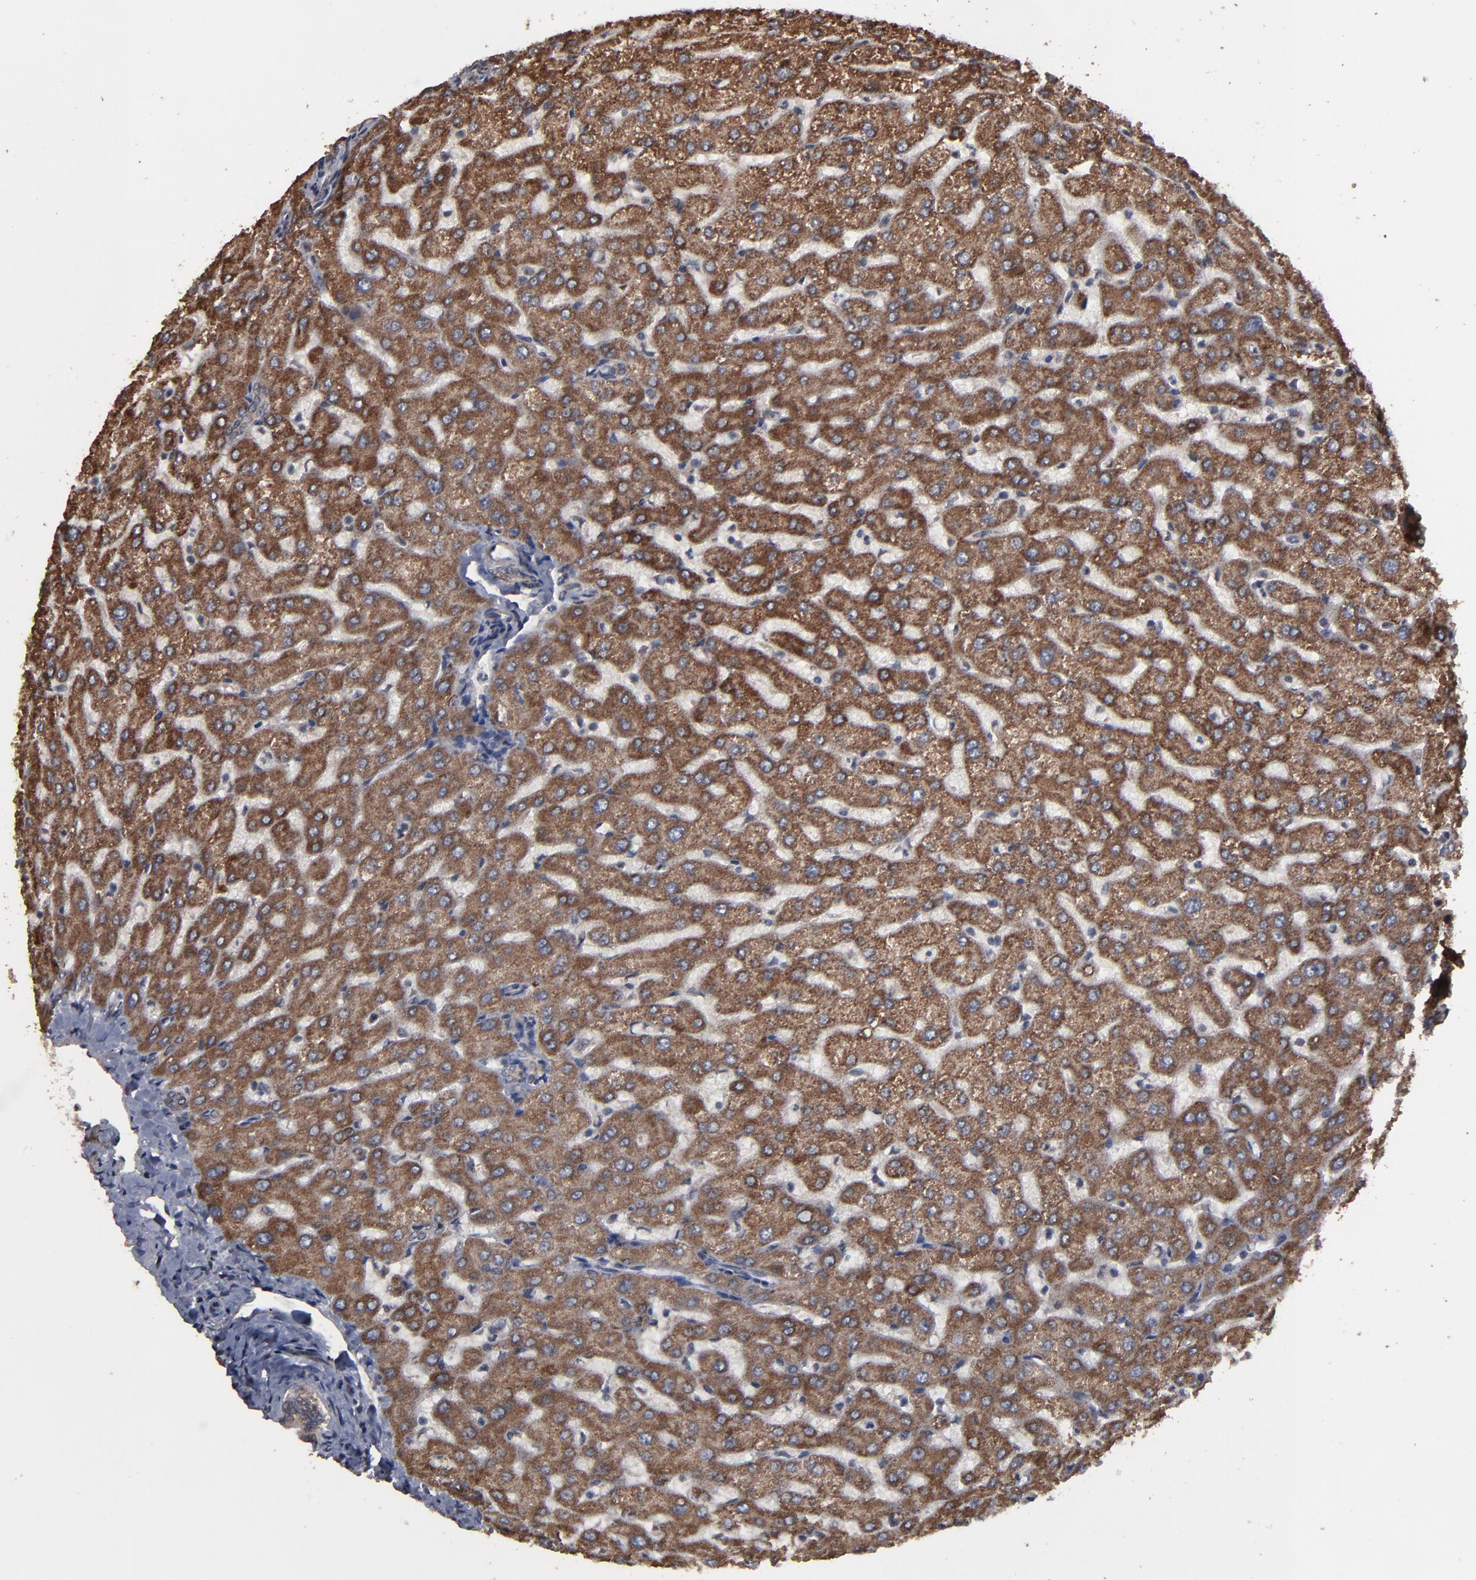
{"staining": {"intensity": "weak", "quantity": ">75%", "location": "cytoplasmic/membranous"}, "tissue": "liver", "cell_type": "Cholangiocytes", "image_type": "normal", "snomed": [{"axis": "morphology", "description": "Normal tissue, NOS"}, {"axis": "morphology", "description": "Fibrosis, NOS"}, {"axis": "topography", "description": "Liver"}], "caption": "Immunohistochemical staining of benign human liver reveals >75% levels of weak cytoplasmic/membranous protein expression in about >75% of cholangiocytes.", "gene": "BNIP3", "patient": {"sex": "female", "age": 29}}